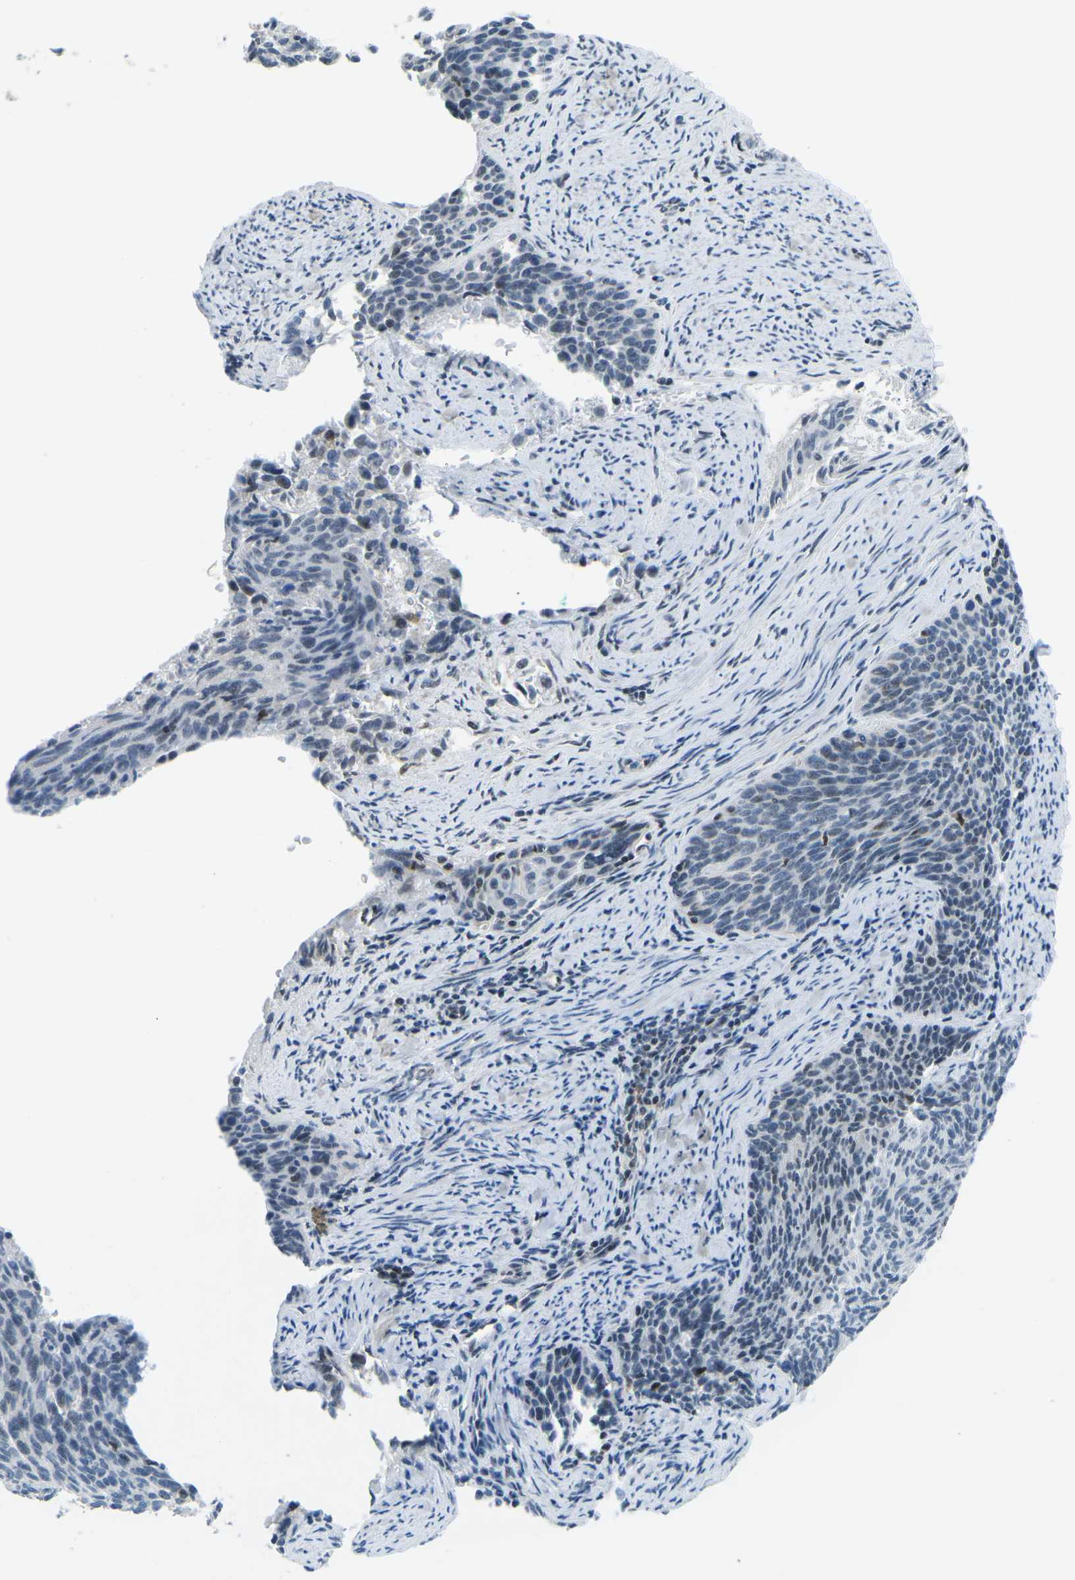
{"staining": {"intensity": "weak", "quantity": "<25%", "location": "nuclear"}, "tissue": "cervical cancer", "cell_type": "Tumor cells", "image_type": "cancer", "snomed": [{"axis": "morphology", "description": "Squamous cell carcinoma, NOS"}, {"axis": "topography", "description": "Cervix"}], "caption": "High power microscopy image of an immunohistochemistry micrograph of cervical cancer, revealing no significant expression in tumor cells.", "gene": "MBNL1", "patient": {"sex": "female", "age": 55}}